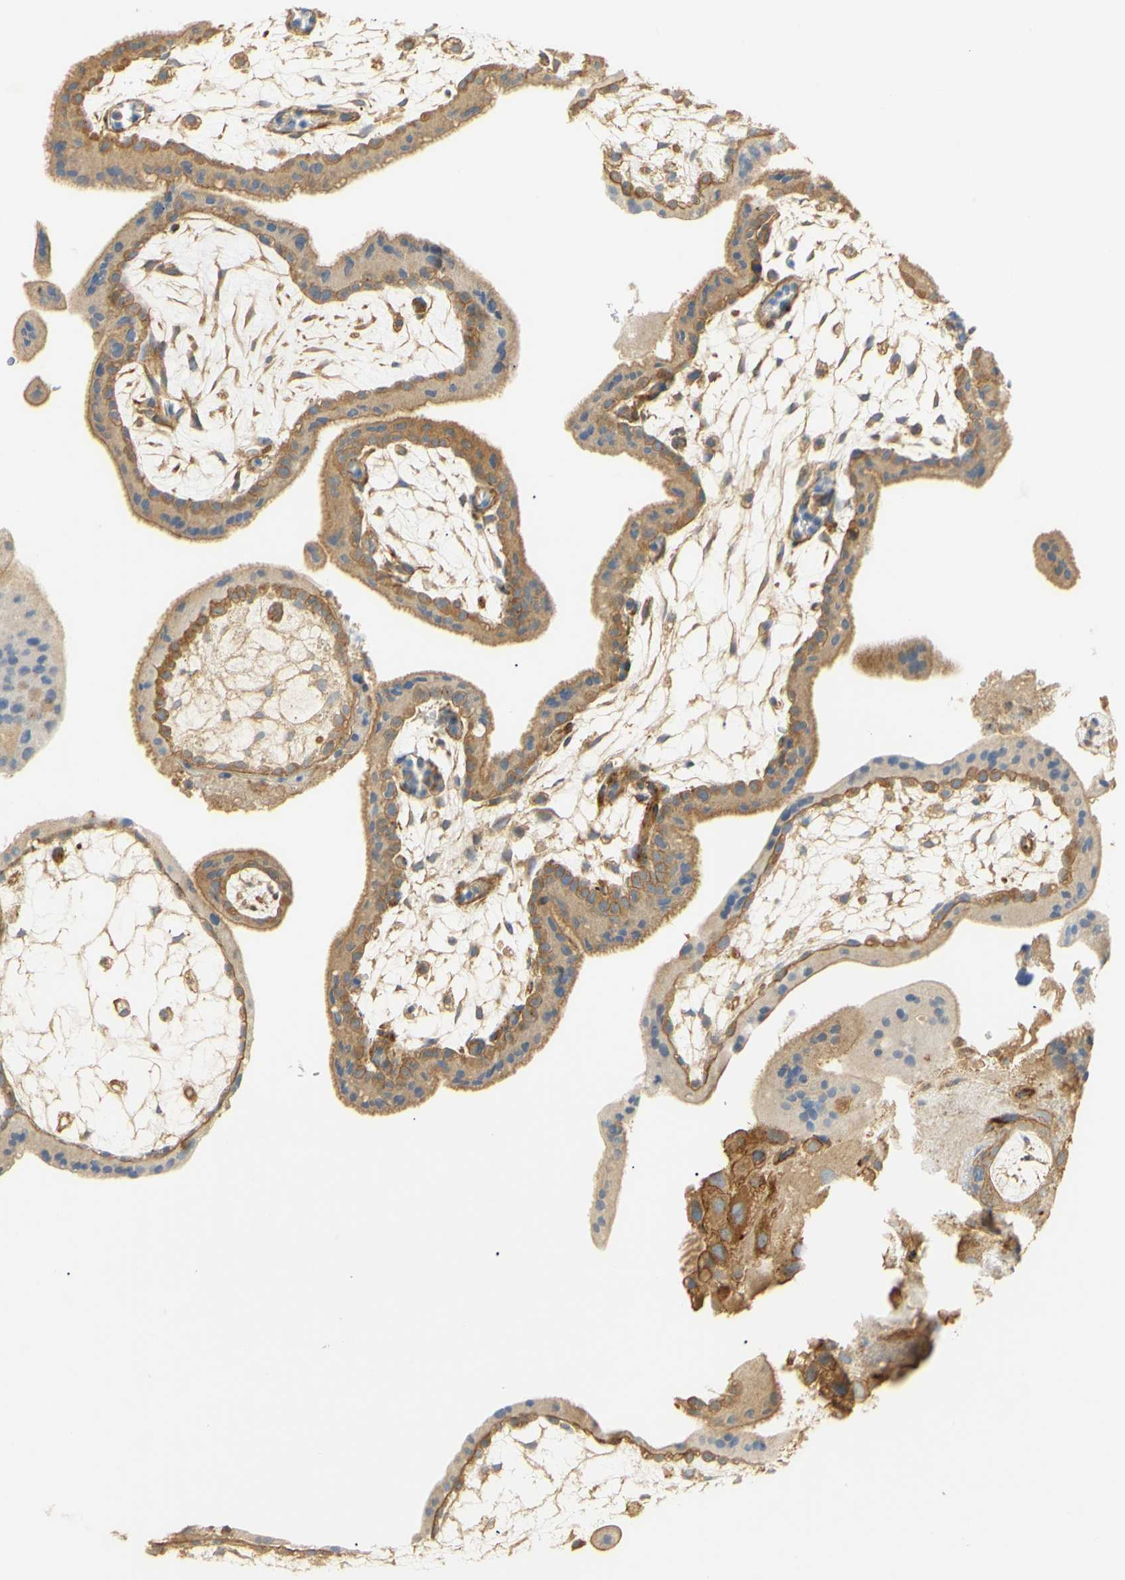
{"staining": {"intensity": "moderate", "quantity": ">75%", "location": "cytoplasmic/membranous"}, "tissue": "placenta", "cell_type": "Trophoblastic cells", "image_type": "normal", "snomed": [{"axis": "morphology", "description": "Normal tissue, NOS"}, {"axis": "topography", "description": "Placenta"}], "caption": "Immunohistochemical staining of unremarkable human placenta shows medium levels of moderate cytoplasmic/membranous staining in approximately >75% of trophoblastic cells.", "gene": "KCNE4", "patient": {"sex": "female", "age": 35}}